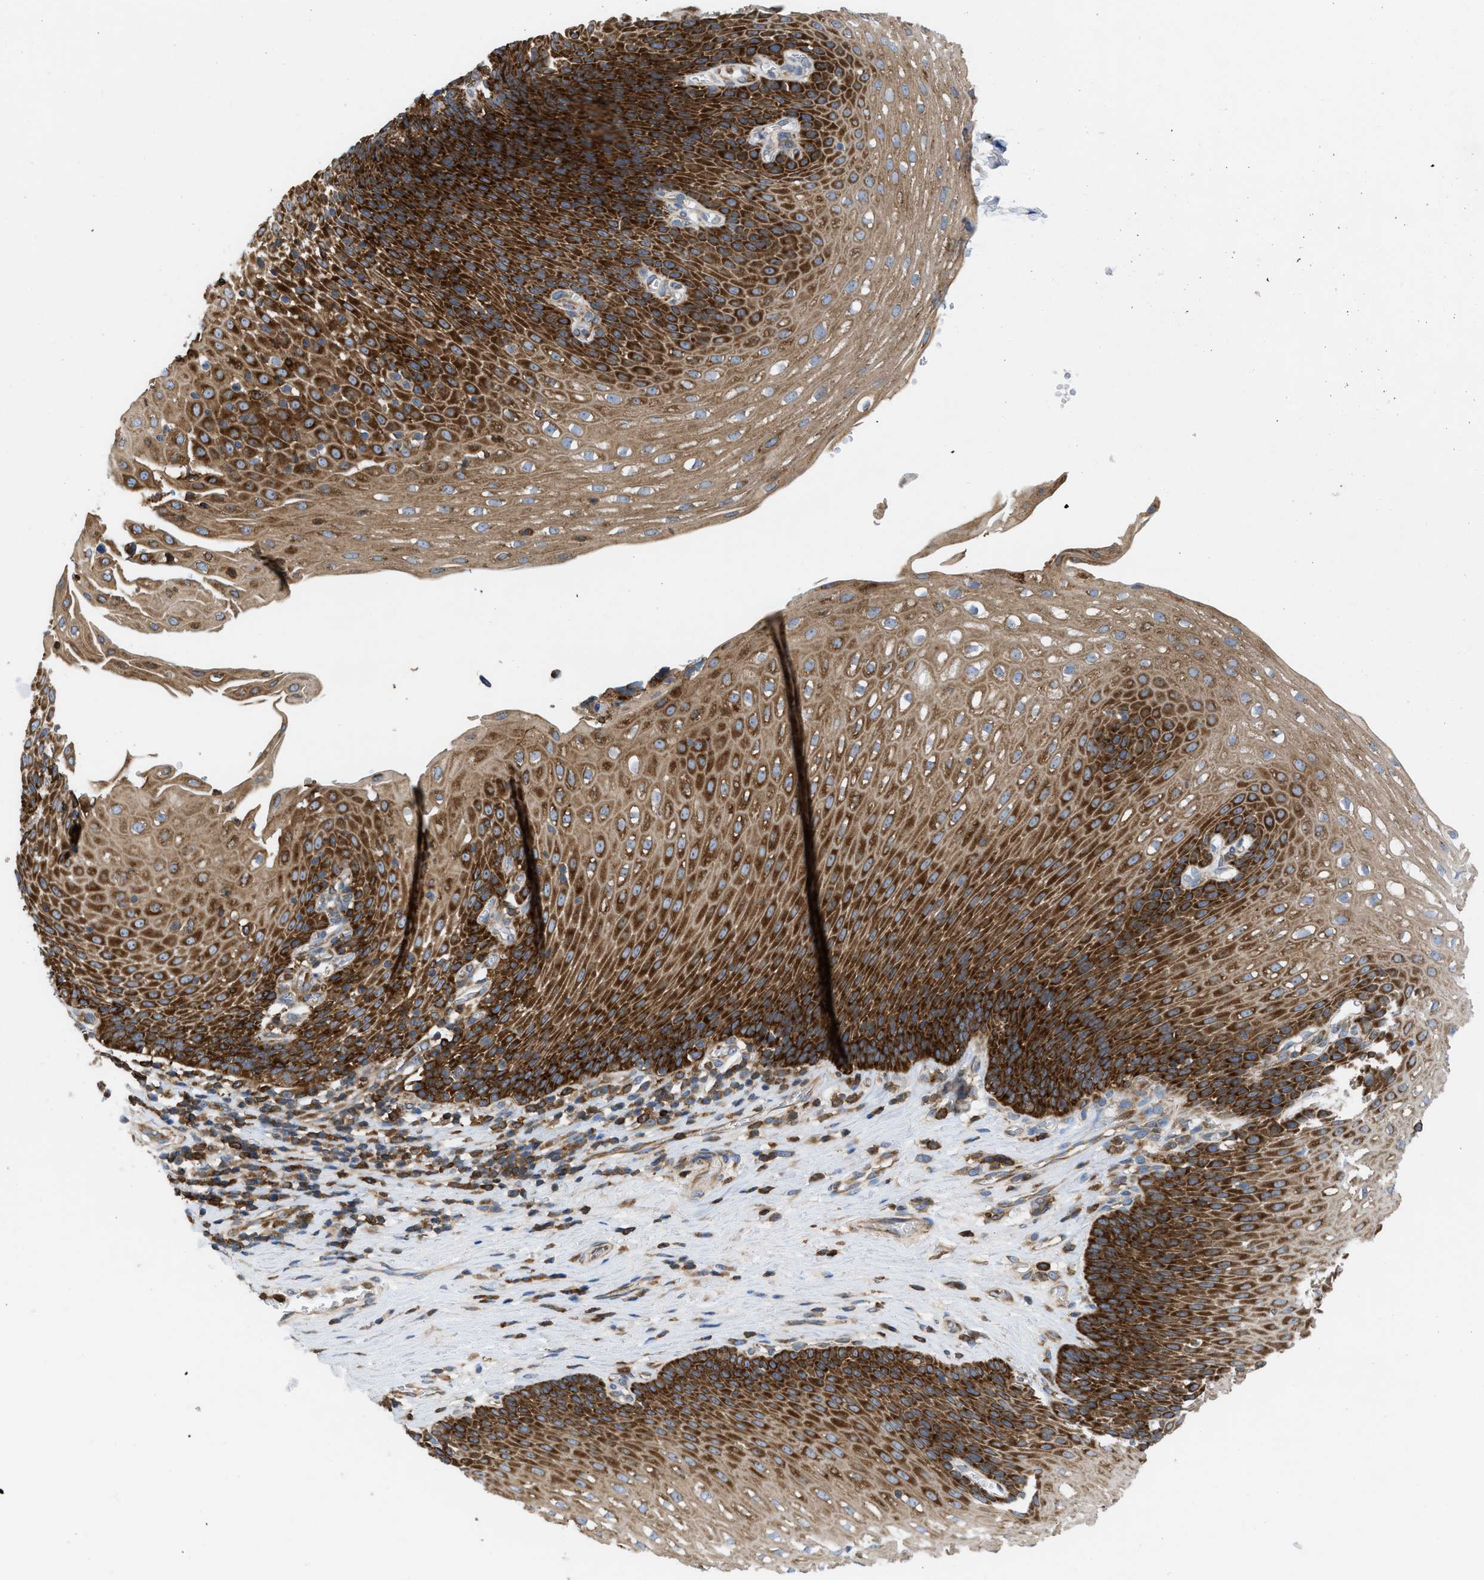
{"staining": {"intensity": "strong", "quantity": ">75%", "location": "cytoplasmic/membranous"}, "tissue": "esophagus", "cell_type": "Squamous epithelial cells", "image_type": "normal", "snomed": [{"axis": "morphology", "description": "Normal tissue, NOS"}, {"axis": "topography", "description": "Esophagus"}], "caption": "Protein staining by immunohistochemistry displays strong cytoplasmic/membranous positivity in approximately >75% of squamous epithelial cells in benign esophagus.", "gene": "GPAT4", "patient": {"sex": "male", "age": 48}}